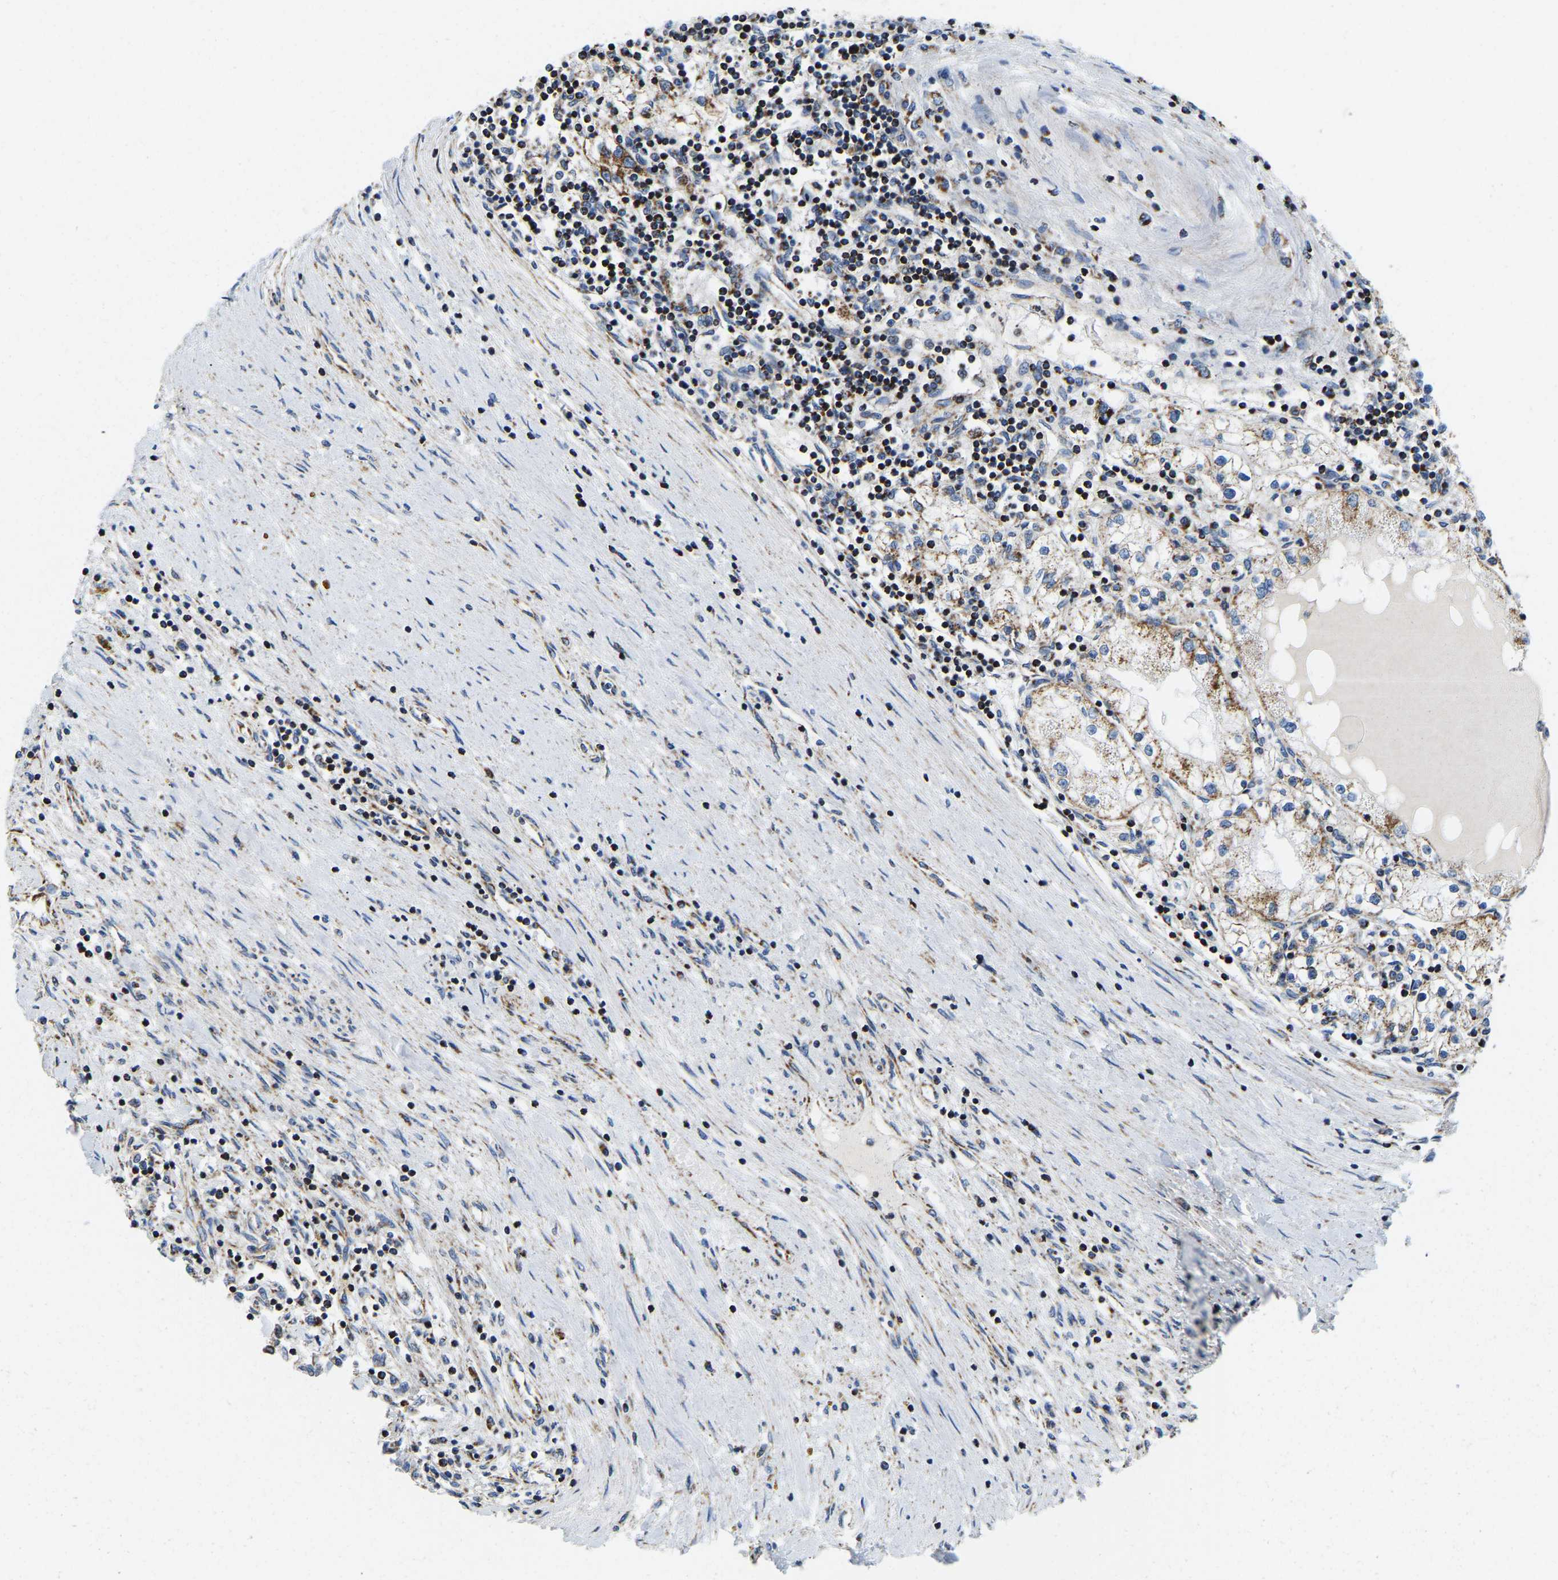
{"staining": {"intensity": "weak", "quantity": ">75%", "location": "cytoplasmic/membranous"}, "tissue": "renal cancer", "cell_type": "Tumor cells", "image_type": "cancer", "snomed": [{"axis": "morphology", "description": "Adenocarcinoma, NOS"}, {"axis": "topography", "description": "Kidney"}], "caption": "Adenocarcinoma (renal) stained with a brown dye shows weak cytoplasmic/membranous positive expression in about >75% of tumor cells.", "gene": "SFXN1", "patient": {"sex": "male", "age": 68}}